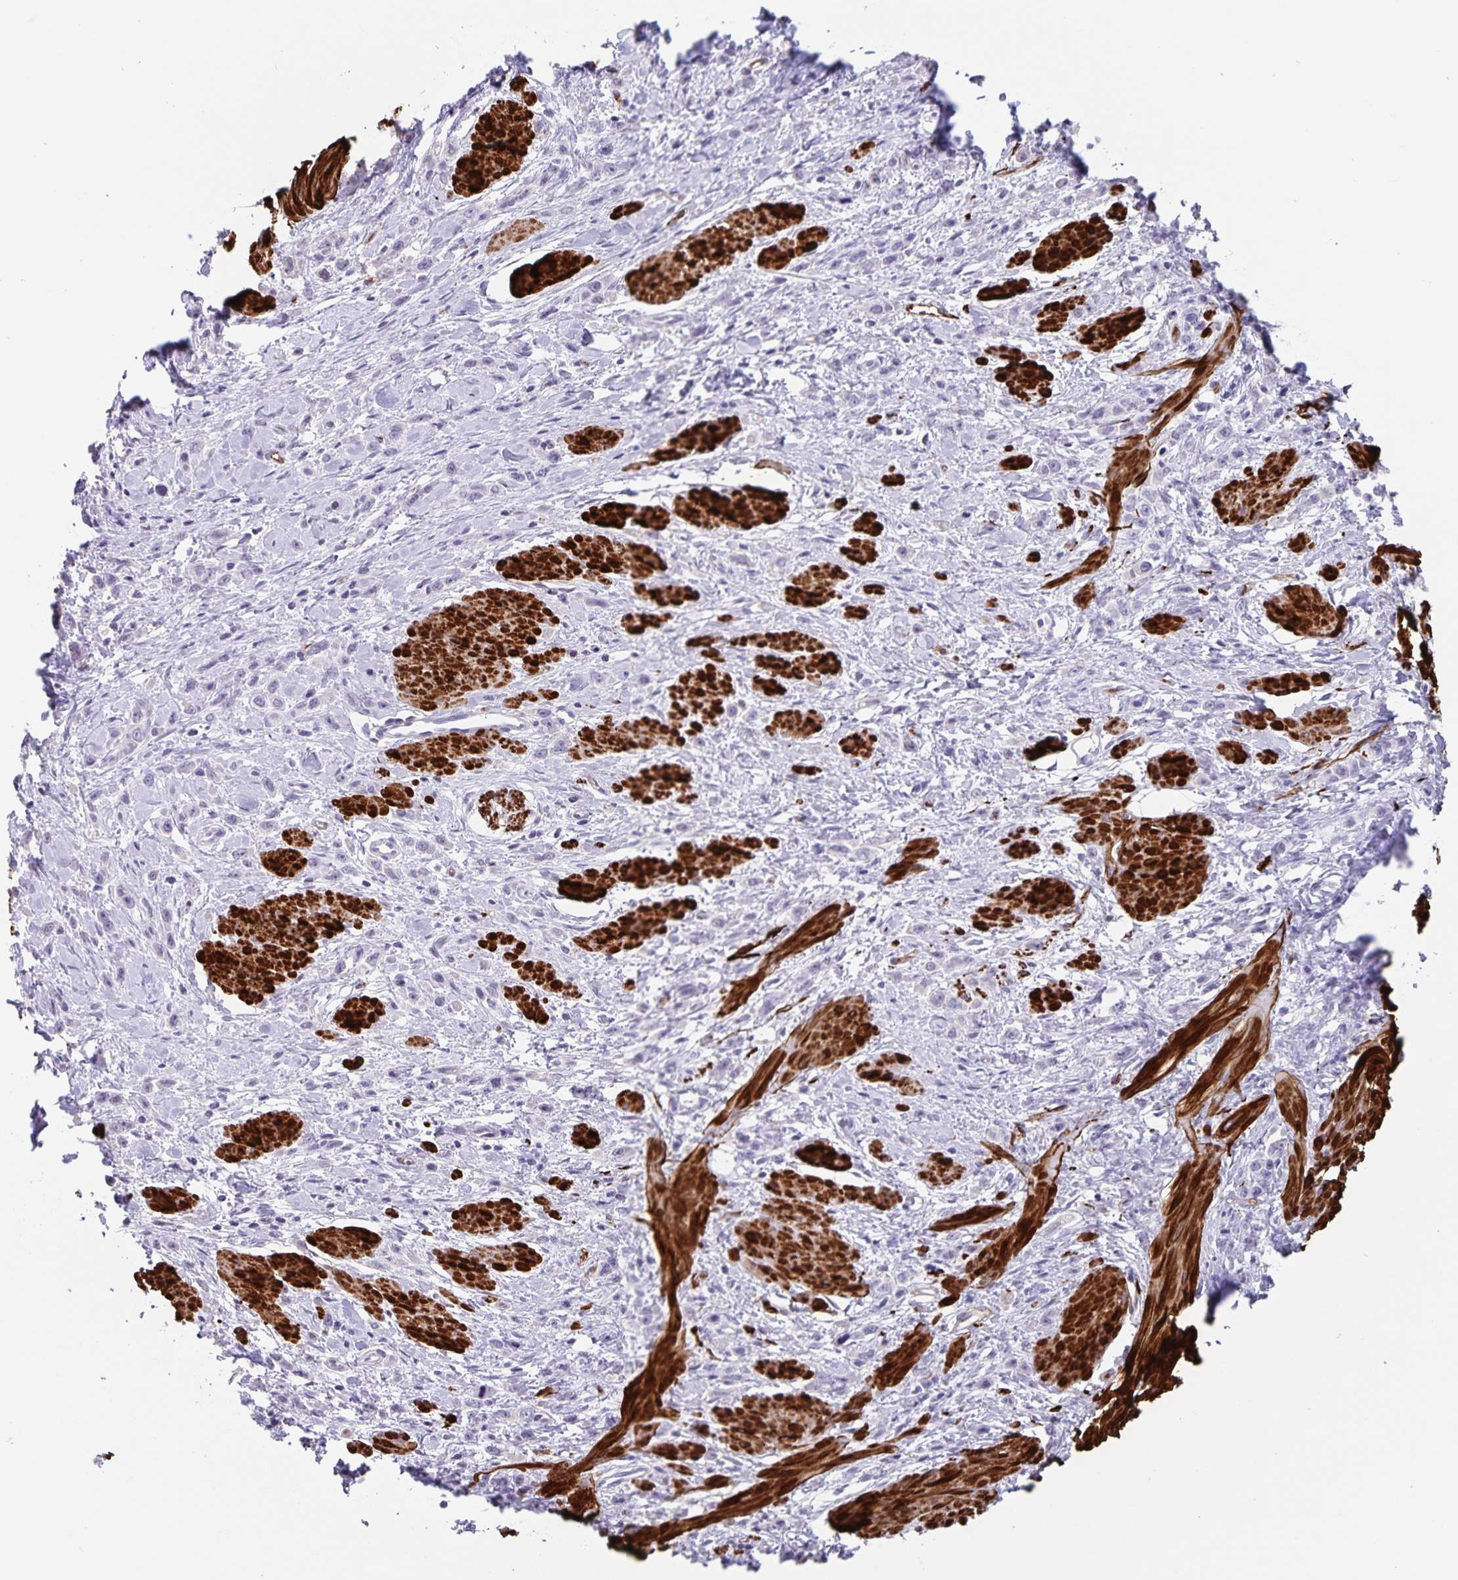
{"staining": {"intensity": "negative", "quantity": "none", "location": "none"}, "tissue": "stomach cancer", "cell_type": "Tumor cells", "image_type": "cancer", "snomed": [{"axis": "morphology", "description": "Adenocarcinoma, NOS"}, {"axis": "topography", "description": "Stomach"}], "caption": "The immunohistochemistry histopathology image has no significant positivity in tumor cells of stomach adenocarcinoma tissue.", "gene": "SYNM", "patient": {"sex": "male", "age": 47}}